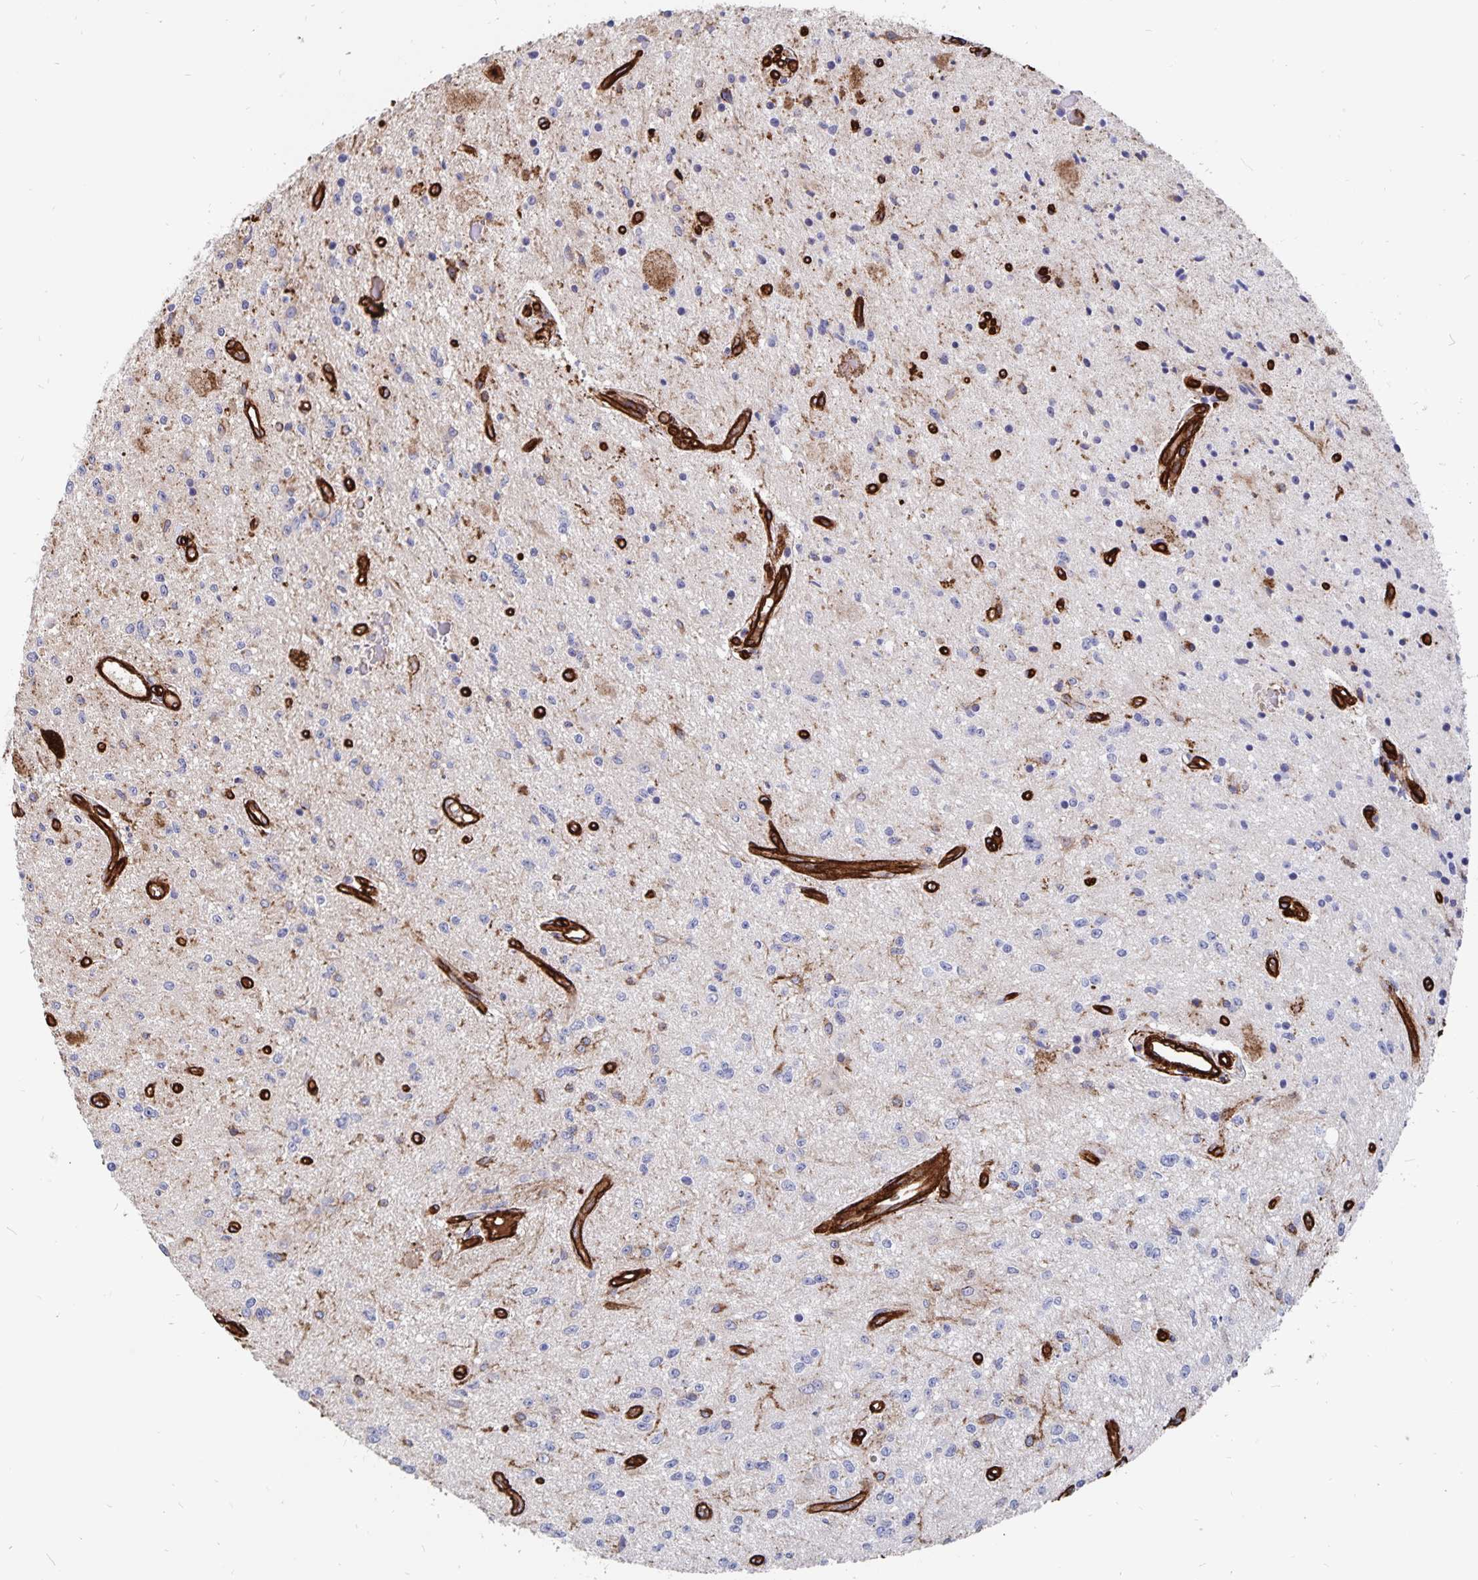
{"staining": {"intensity": "negative", "quantity": "none", "location": "none"}, "tissue": "glioma", "cell_type": "Tumor cells", "image_type": "cancer", "snomed": [{"axis": "morphology", "description": "Glioma, malignant, Low grade"}, {"axis": "topography", "description": "Cerebellum"}], "caption": "A high-resolution image shows IHC staining of low-grade glioma (malignant), which displays no significant expression in tumor cells.", "gene": "DCHS2", "patient": {"sex": "female", "age": 14}}